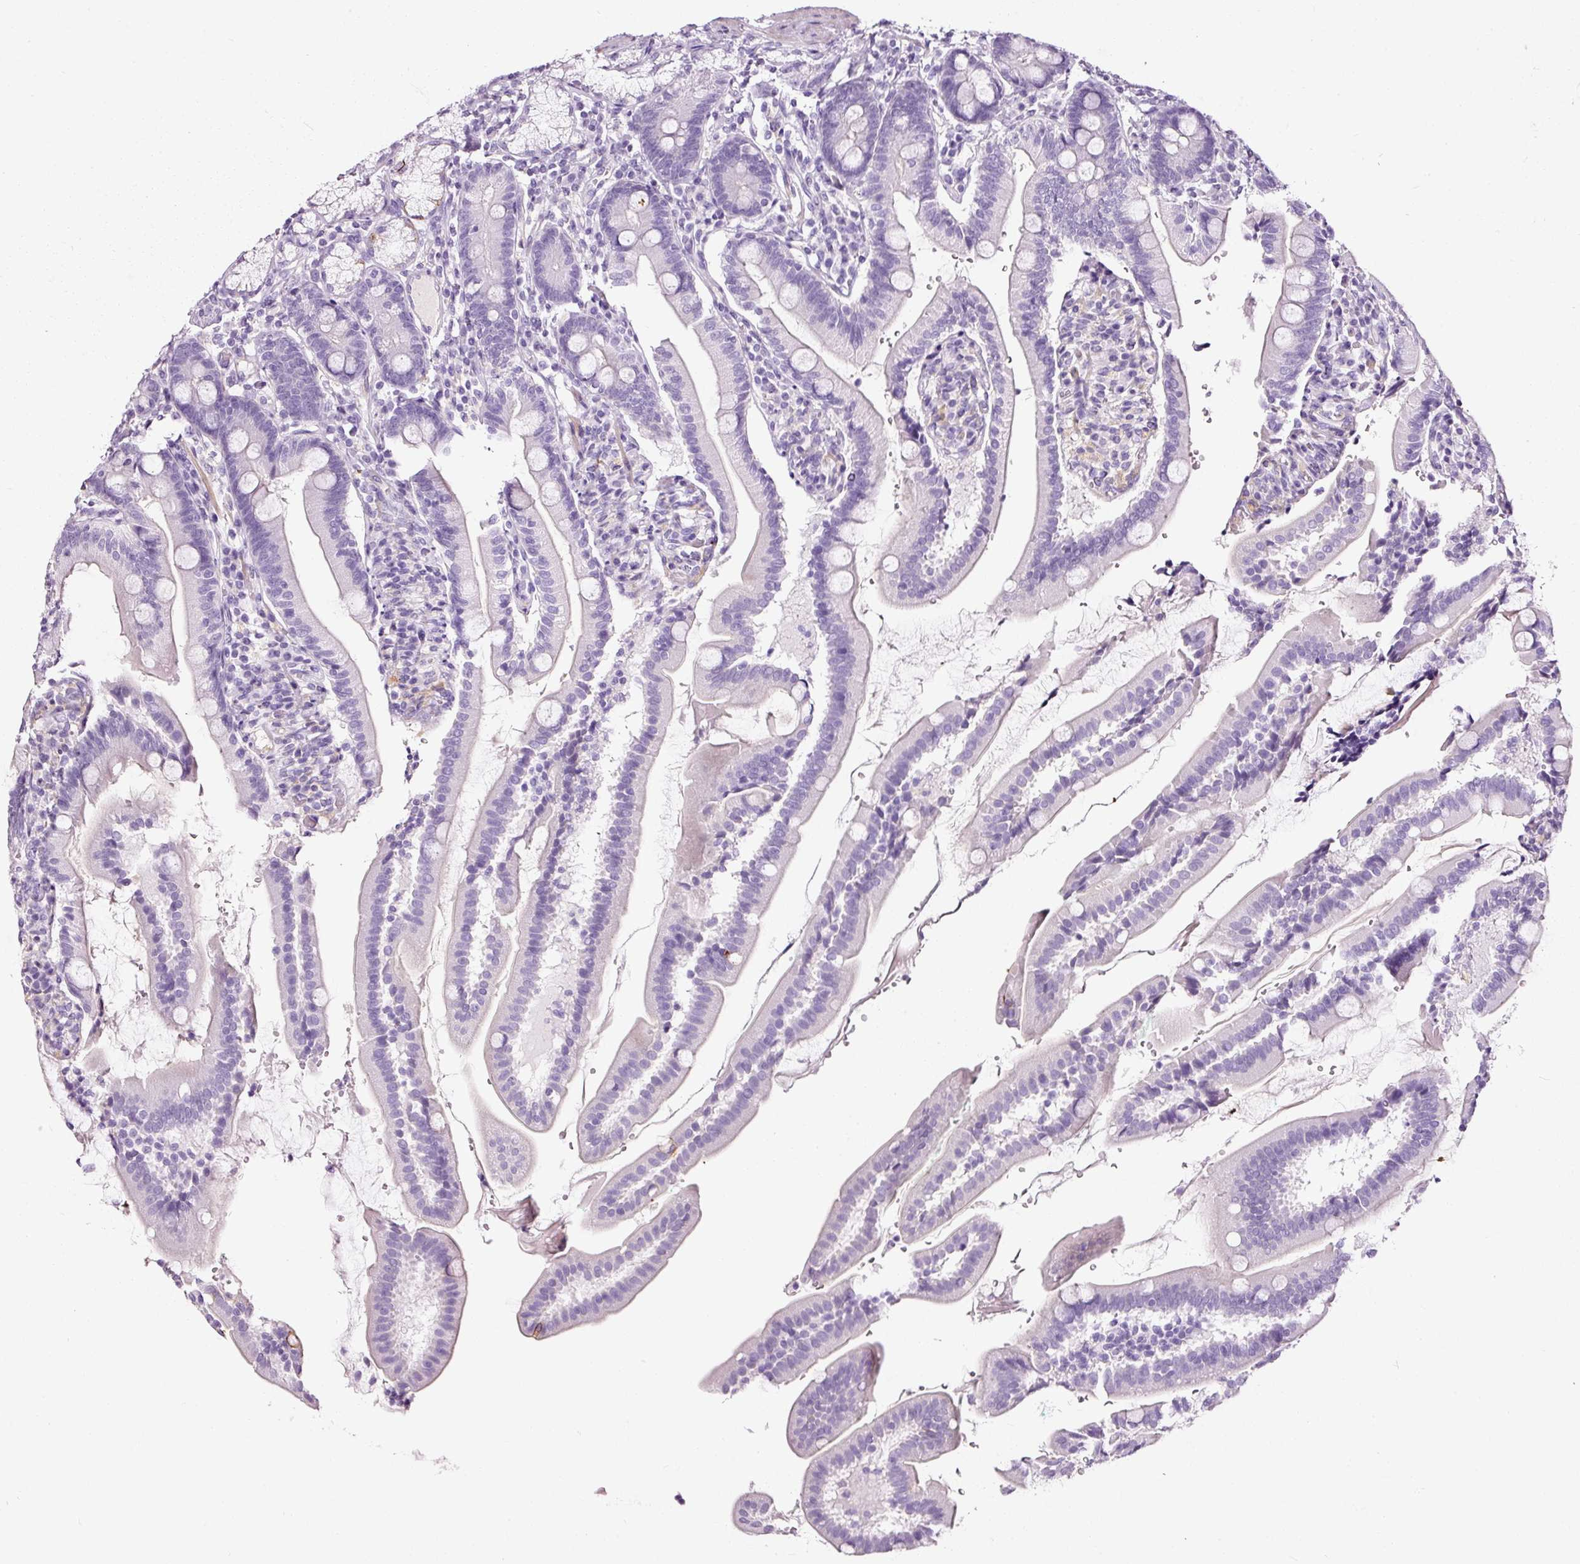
{"staining": {"intensity": "strong", "quantity": "<25%", "location": "cytoplasmic/membranous"}, "tissue": "duodenum", "cell_type": "Glandular cells", "image_type": "normal", "snomed": [{"axis": "morphology", "description": "Normal tissue, NOS"}, {"axis": "topography", "description": "Duodenum"}], "caption": "The photomicrograph reveals immunohistochemical staining of benign duodenum. There is strong cytoplasmic/membranous staining is seen in about <25% of glandular cells.", "gene": "CYB561A3", "patient": {"sex": "female", "age": 67}}